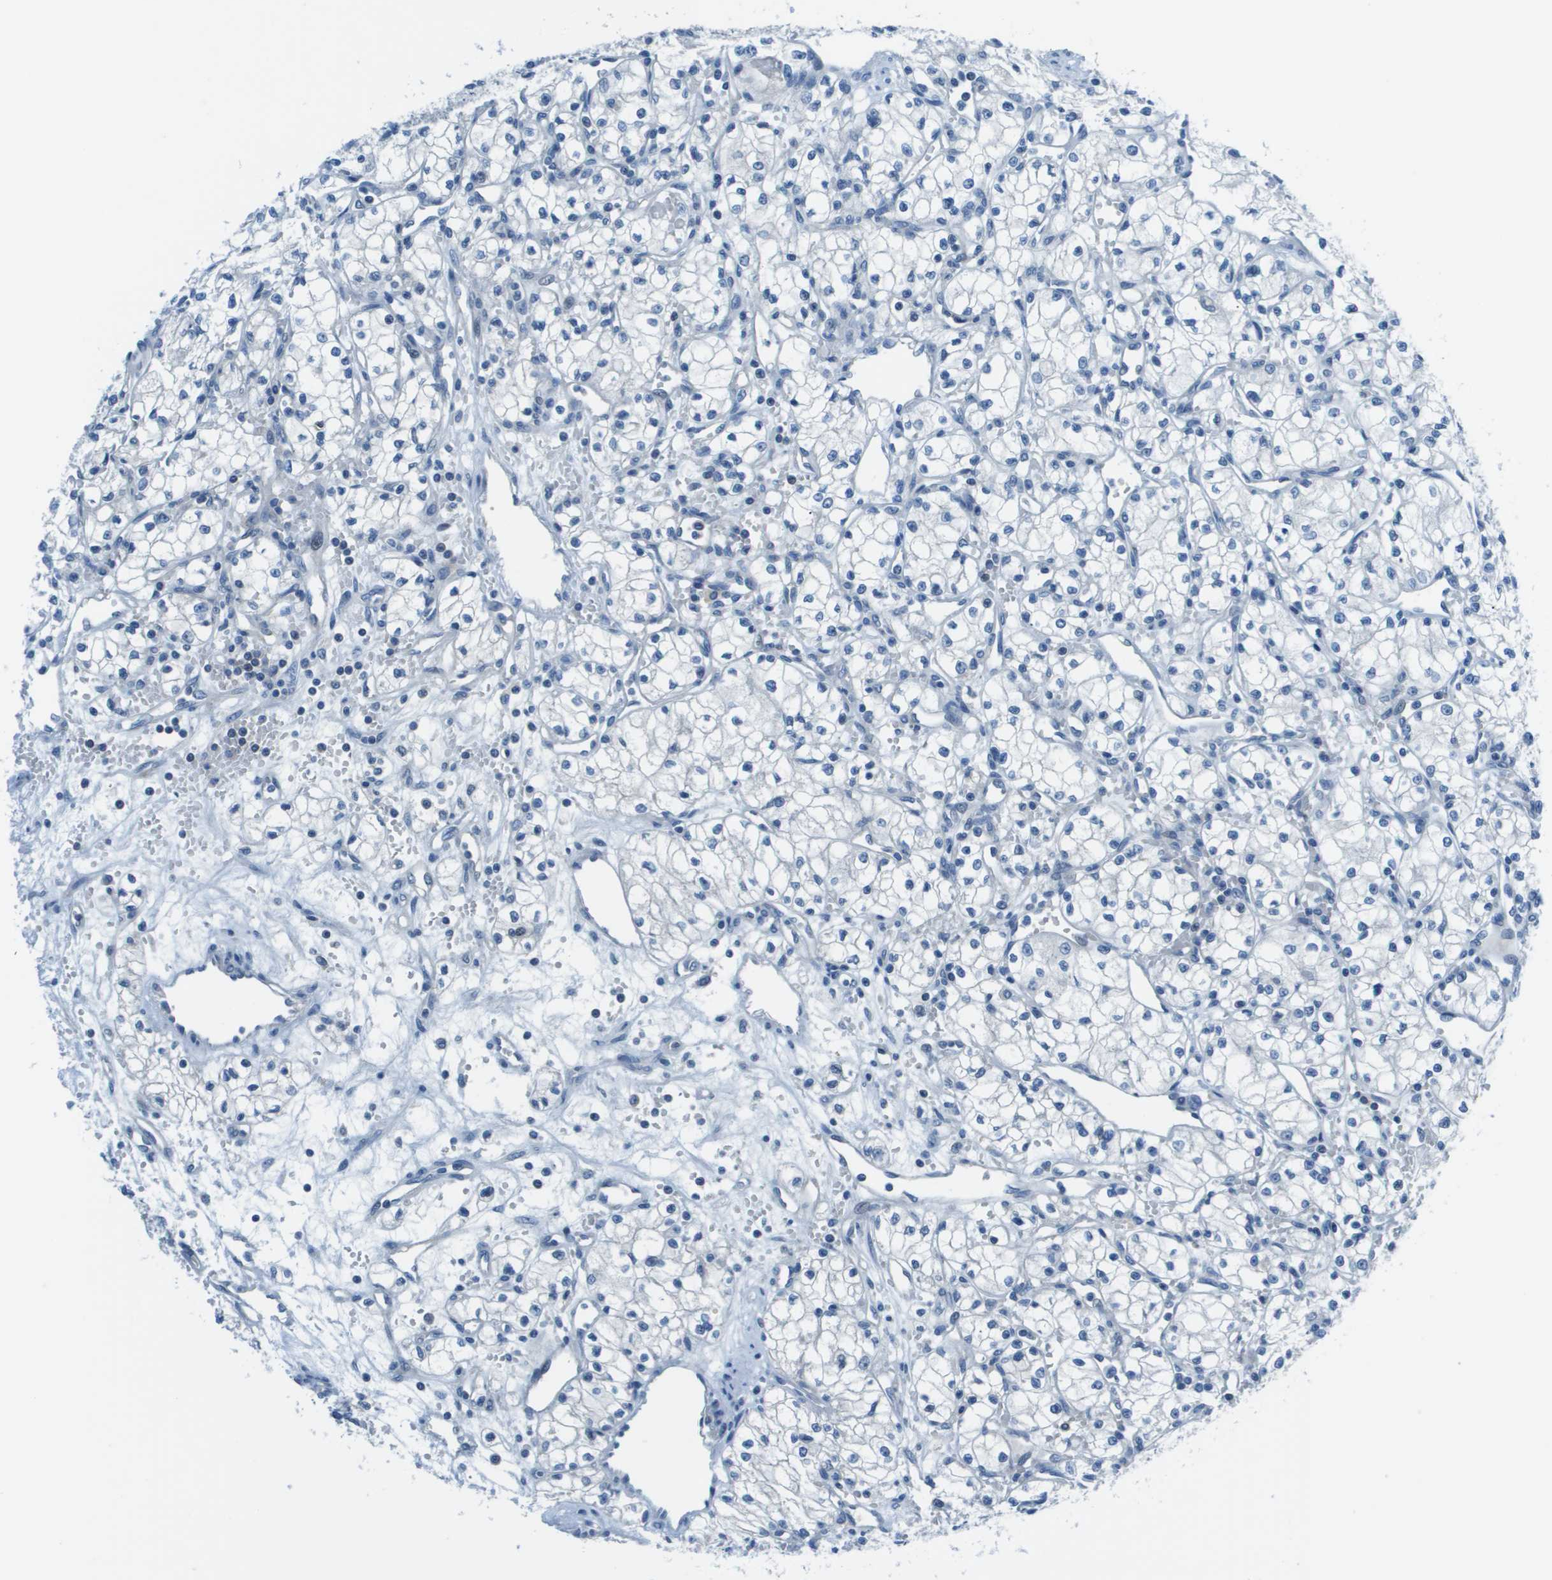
{"staining": {"intensity": "negative", "quantity": "none", "location": "none"}, "tissue": "renal cancer", "cell_type": "Tumor cells", "image_type": "cancer", "snomed": [{"axis": "morphology", "description": "Normal tissue, NOS"}, {"axis": "morphology", "description": "Adenocarcinoma, NOS"}, {"axis": "topography", "description": "Kidney"}], "caption": "Tumor cells are negative for brown protein staining in renal cancer.", "gene": "STIP1", "patient": {"sex": "male", "age": 59}}